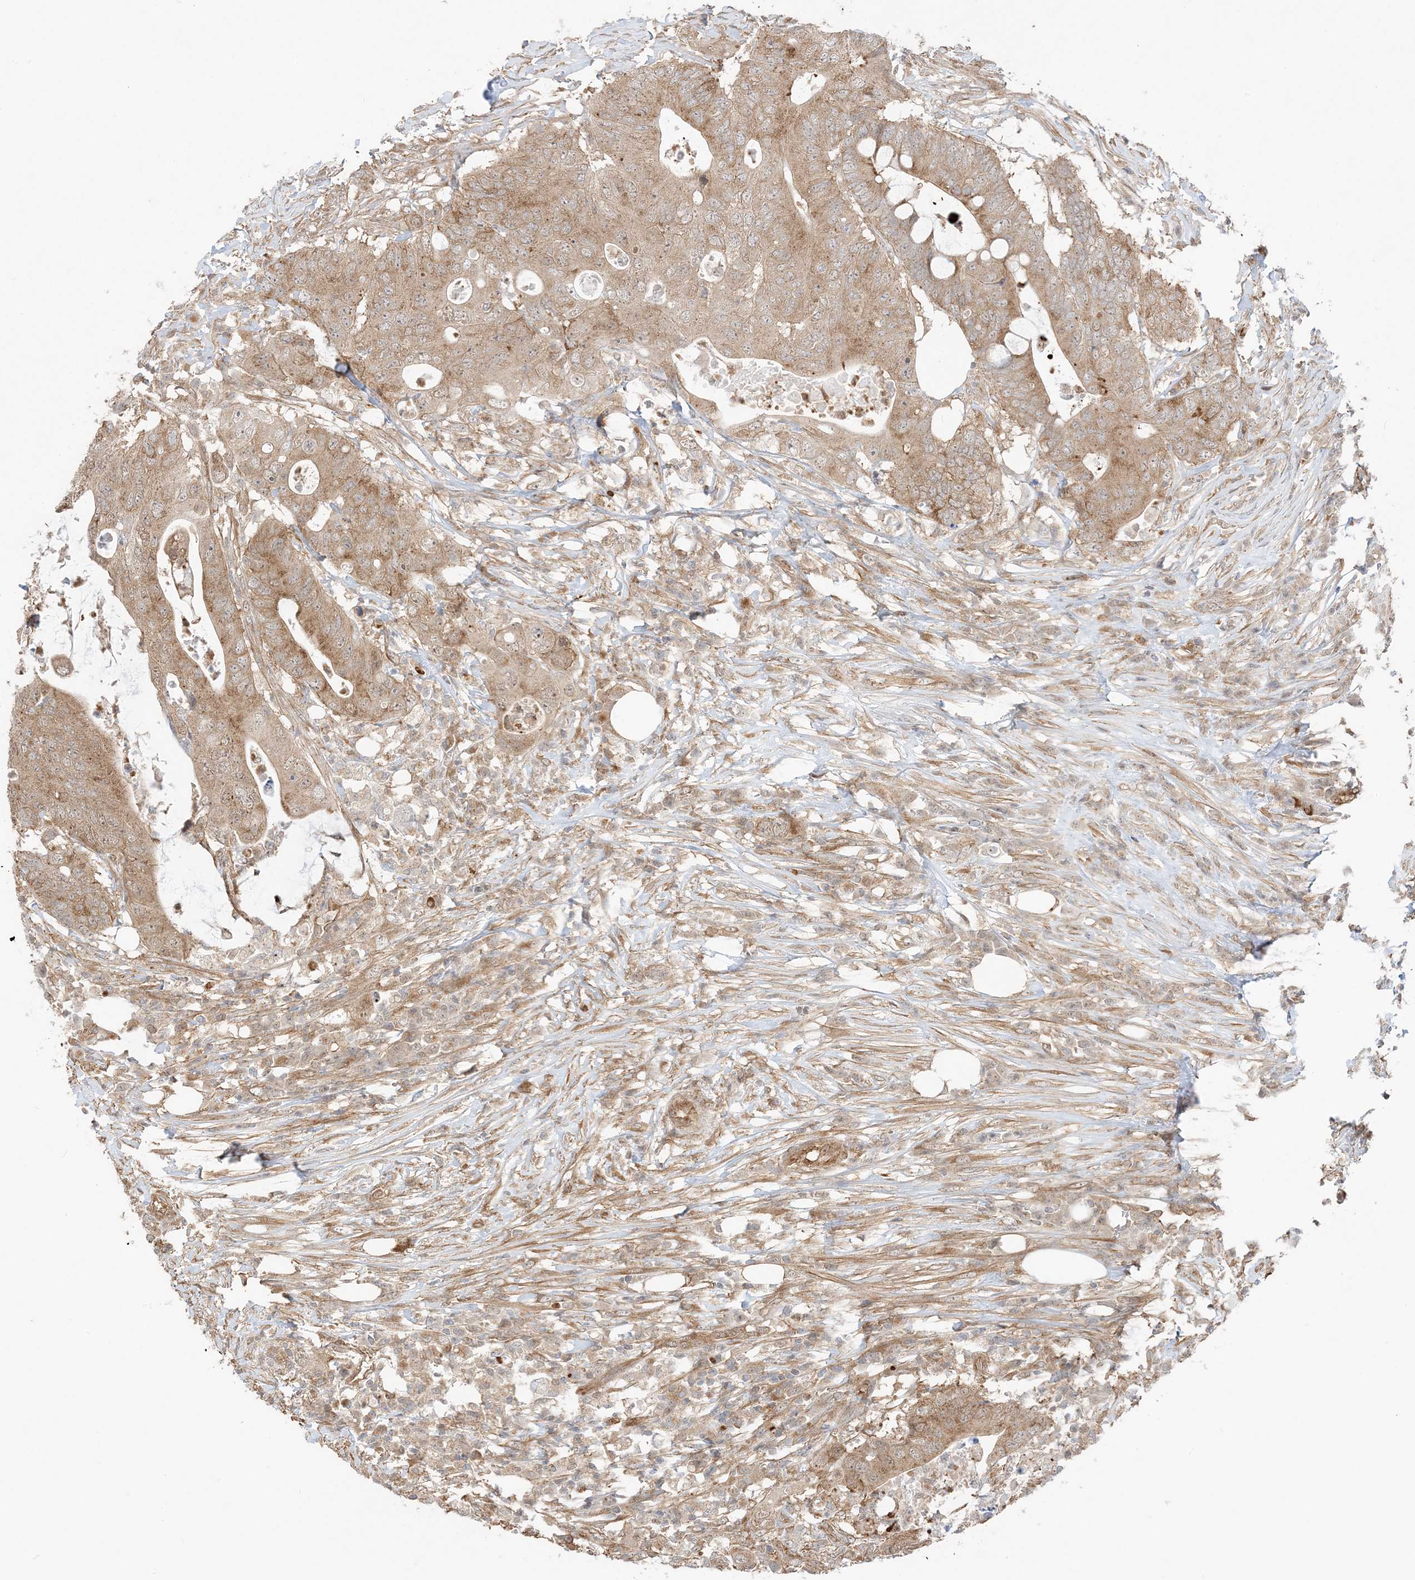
{"staining": {"intensity": "moderate", "quantity": "<25%", "location": "cytoplasmic/membranous"}, "tissue": "colorectal cancer", "cell_type": "Tumor cells", "image_type": "cancer", "snomed": [{"axis": "morphology", "description": "Adenocarcinoma, NOS"}, {"axis": "topography", "description": "Colon"}], "caption": "This image exhibits colorectal adenocarcinoma stained with immunohistochemistry (IHC) to label a protein in brown. The cytoplasmic/membranous of tumor cells show moderate positivity for the protein. Nuclei are counter-stained blue.", "gene": "UBAP2L", "patient": {"sex": "male", "age": 71}}